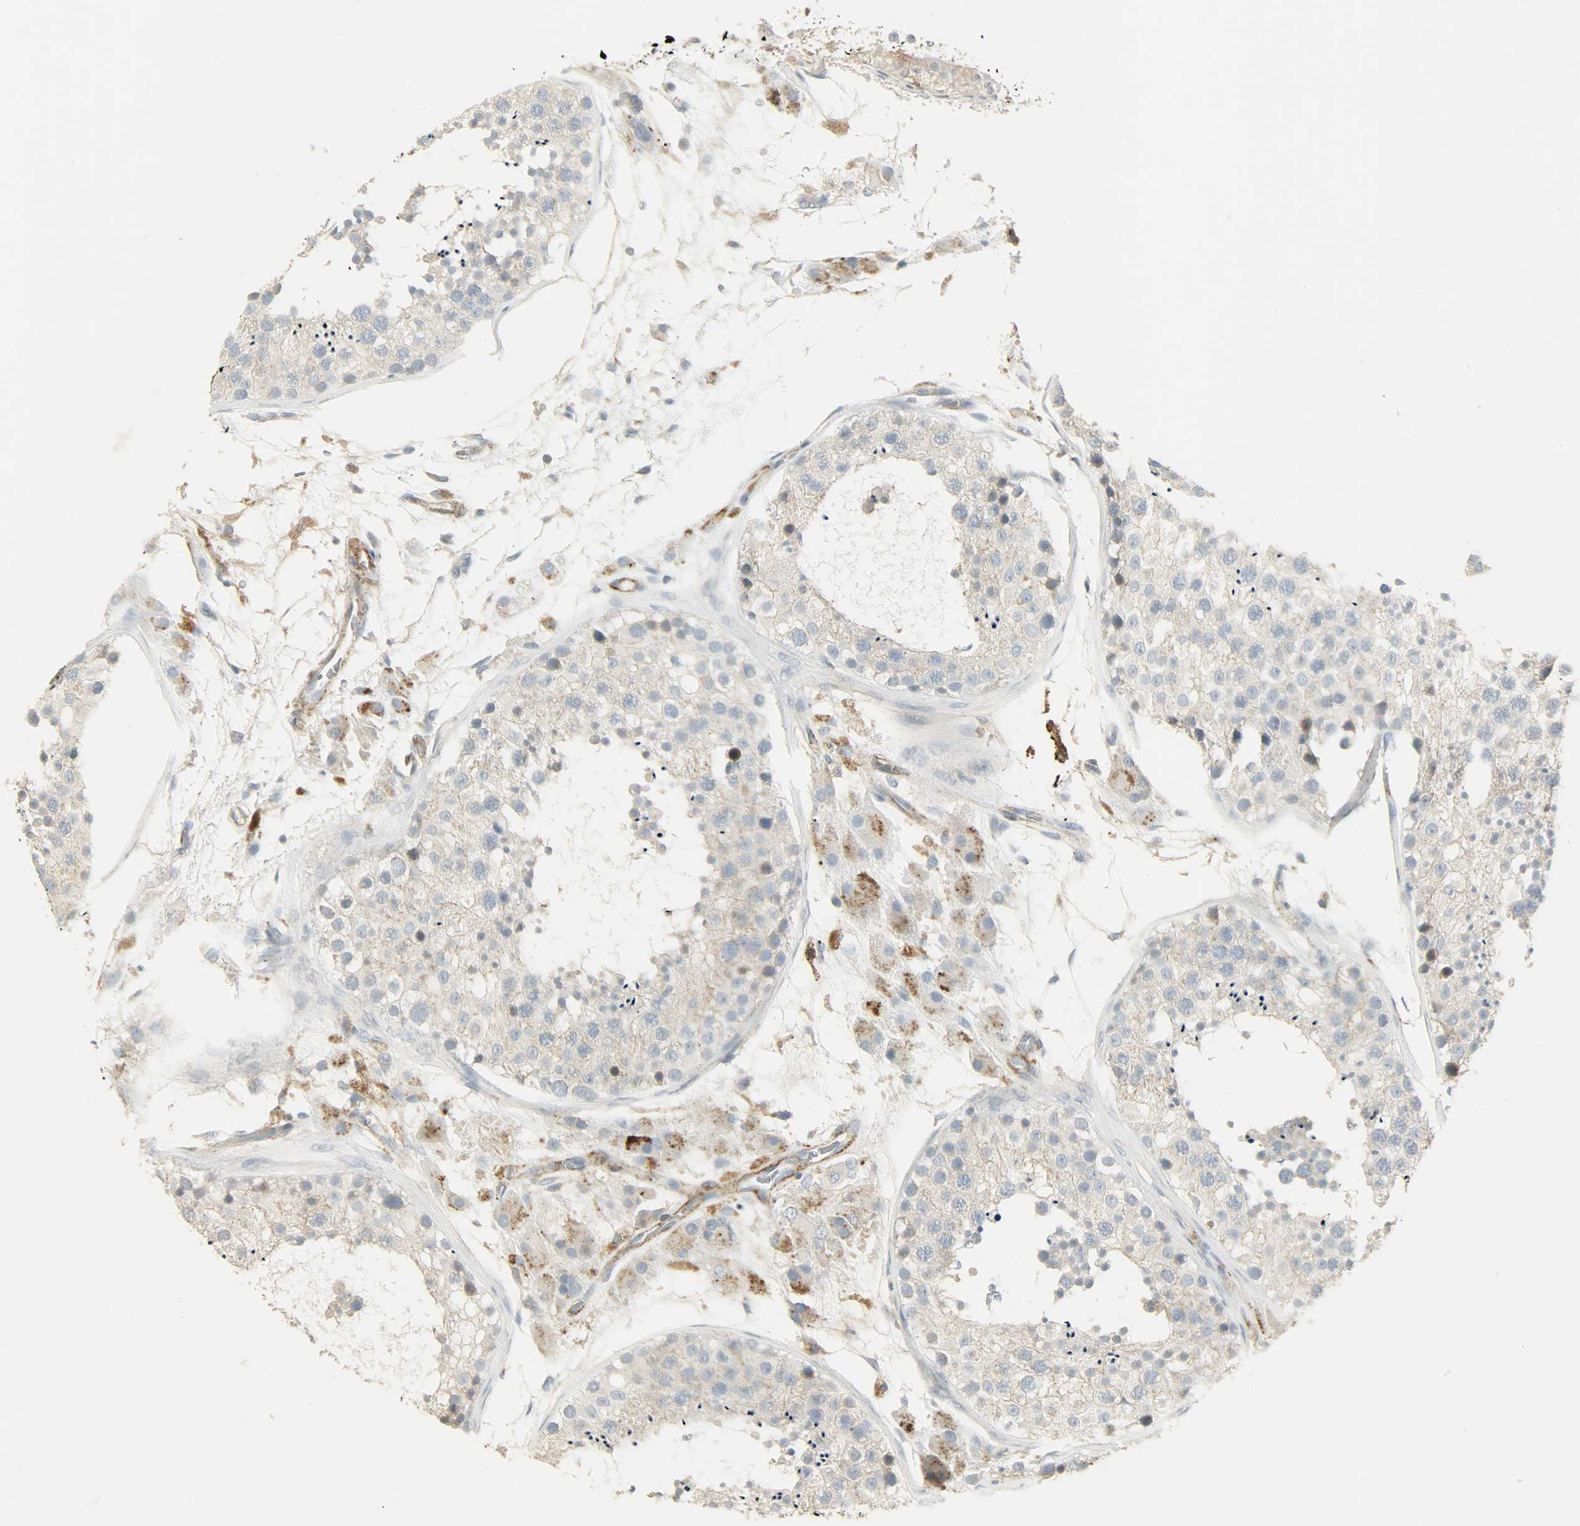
{"staining": {"intensity": "negative", "quantity": "none", "location": "none"}, "tissue": "testis", "cell_type": "Cells in seminiferous ducts", "image_type": "normal", "snomed": [{"axis": "morphology", "description": "Normal tissue, NOS"}, {"axis": "topography", "description": "Testis"}], "caption": "Photomicrograph shows no significant protein expression in cells in seminiferous ducts of normal testis. (Brightfield microscopy of DAB (3,3'-diaminobenzidine) immunohistochemistry (IHC) at high magnification).", "gene": "ENPEP", "patient": {"sex": "male", "age": 26}}